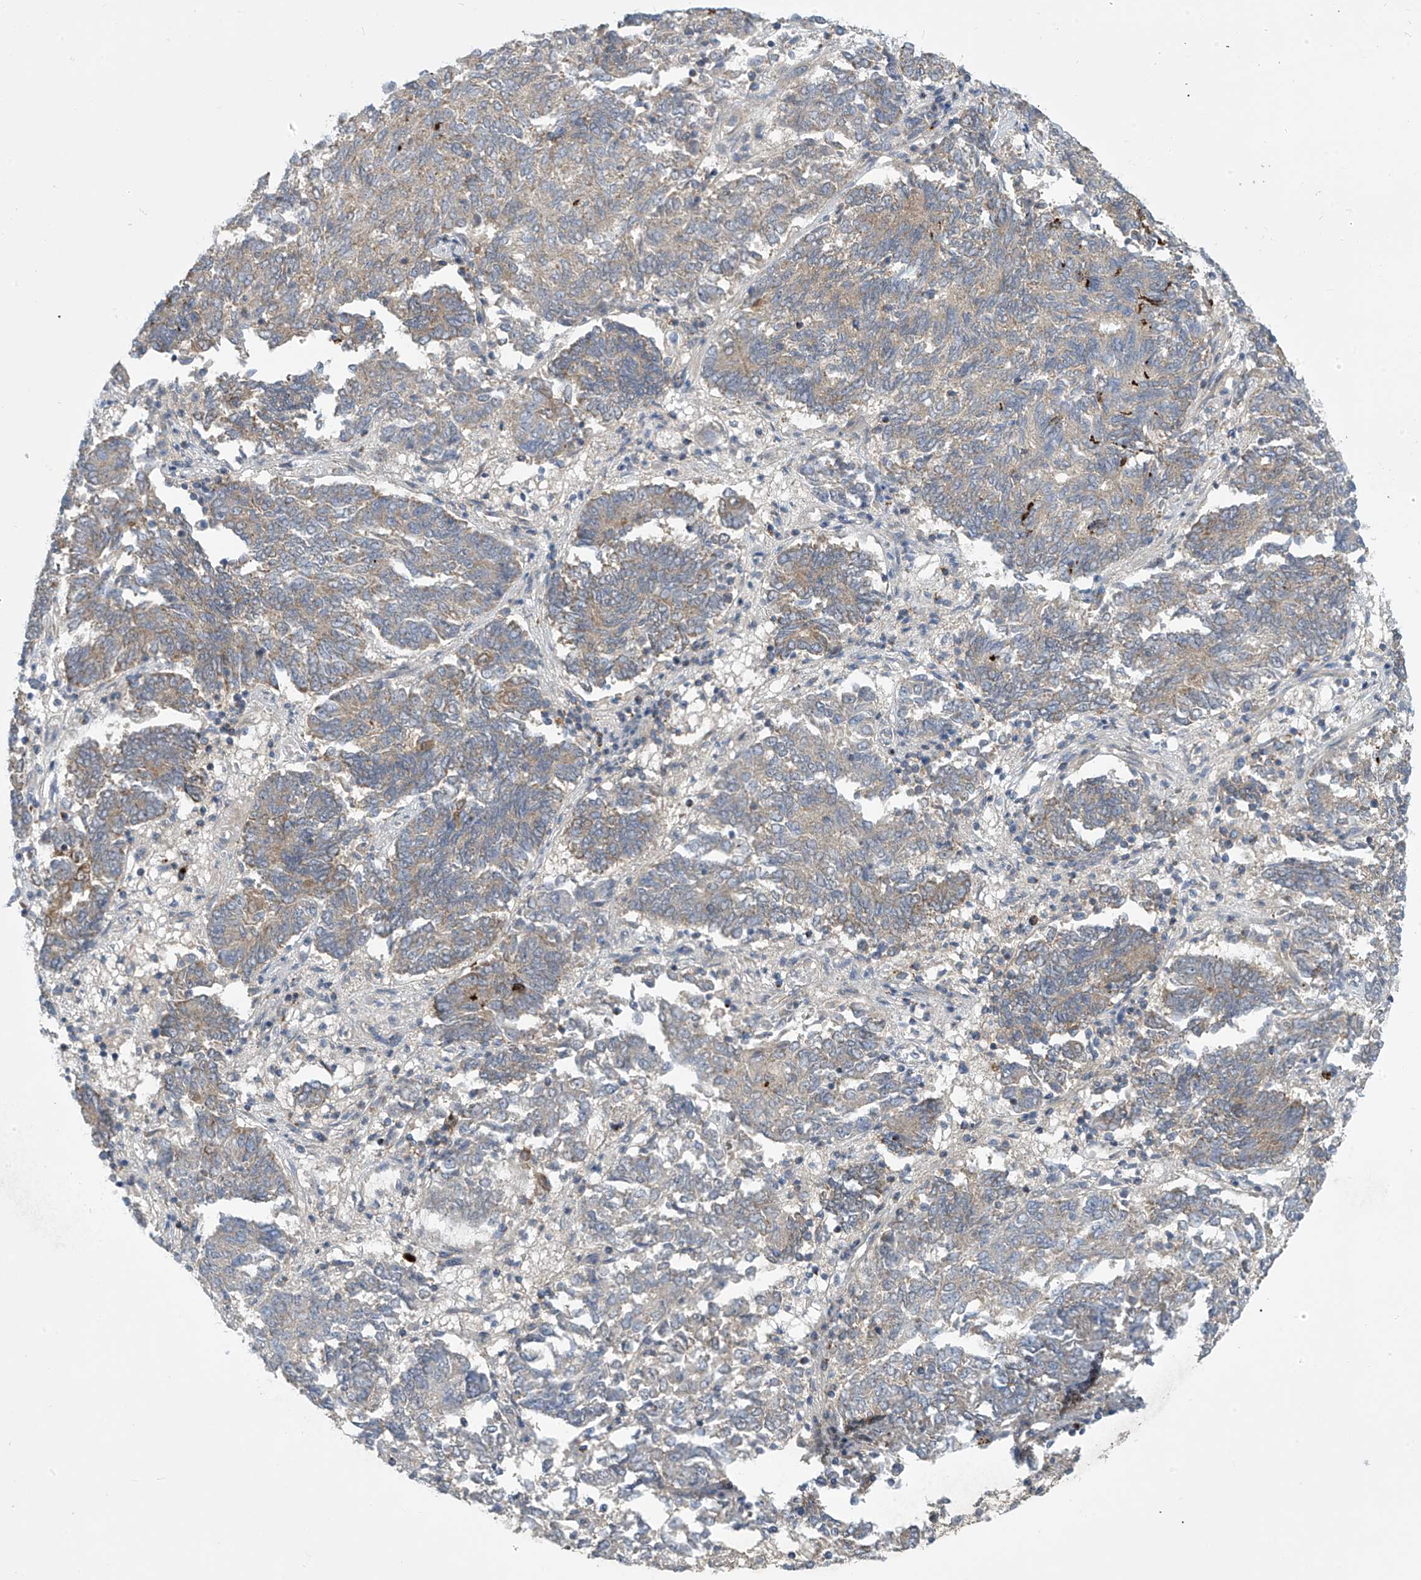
{"staining": {"intensity": "weak", "quantity": "<25%", "location": "cytoplasmic/membranous"}, "tissue": "endometrial cancer", "cell_type": "Tumor cells", "image_type": "cancer", "snomed": [{"axis": "morphology", "description": "Adenocarcinoma, NOS"}, {"axis": "topography", "description": "Endometrium"}], "caption": "This photomicrograph is of endometrial cancer (adenocarcinoma) stained with immunohistochemistry to label a protein in brown with the nuclei are counter-stained blue. There is no staining in tumor cells.", "gene": "IBA57", "patient": {"sex": "female", "age": 80}}